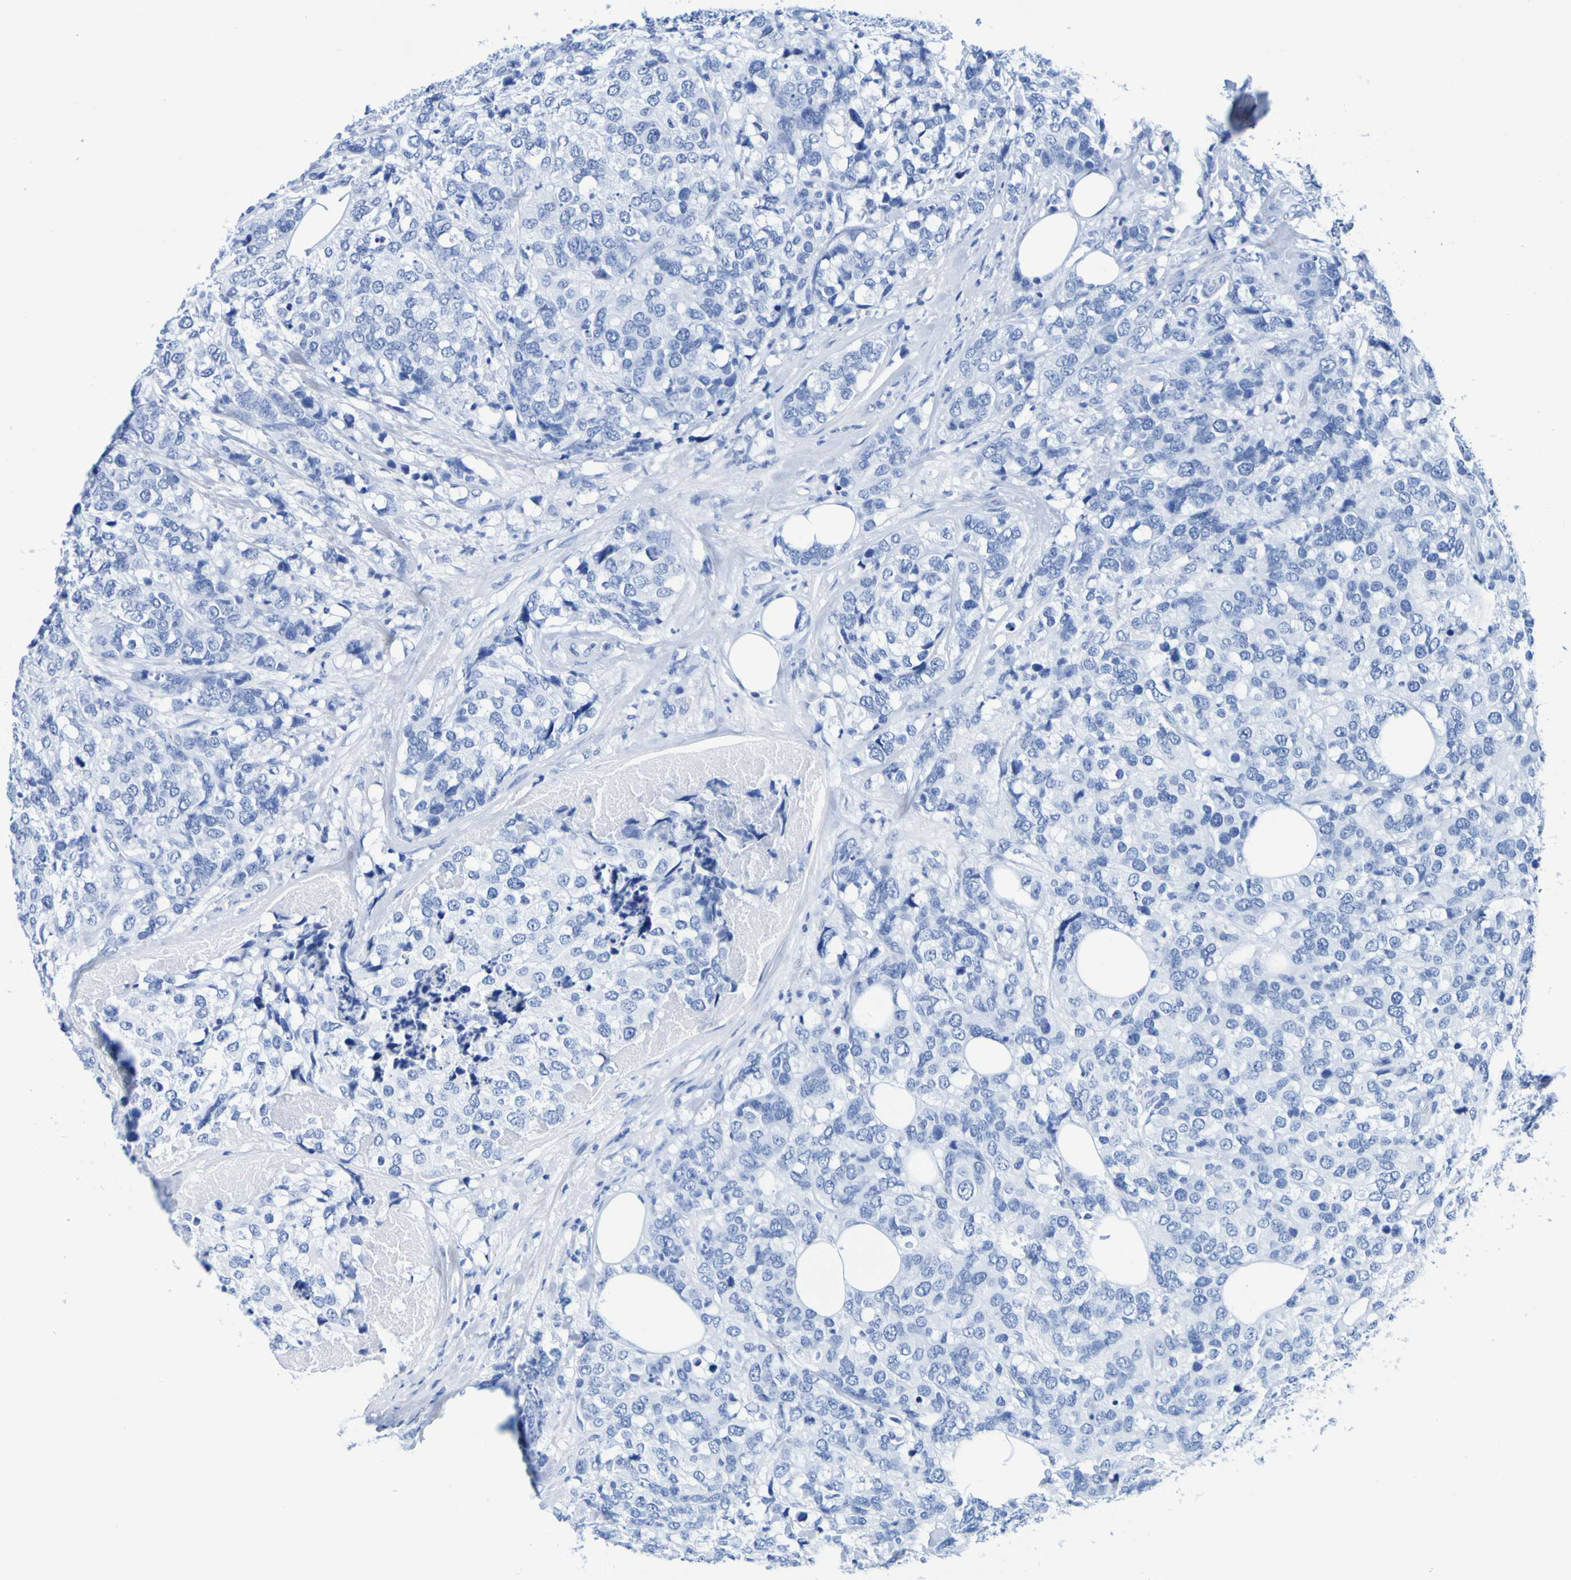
{"staining": {"intensity": "negative", "quantity": "none", "location": "none"}, "tissue": "breast cancer", "cell_type": "Tumor cells", "image_type": "cancer", "snomed": [{"axis": "morphology", "description": "Lobular carcinoma"}, {"axis": "topography", "description": "Breast"}], "caption": "IHC histopathology image of neoplastic tissue: human breast lobular carcinoma stained with DAB (3,3'-diaminobenzidine) displays no significant protein staining in tumor cells.", "gene": "DPEP1", "patient": {"sex": "female", "age": 59}}